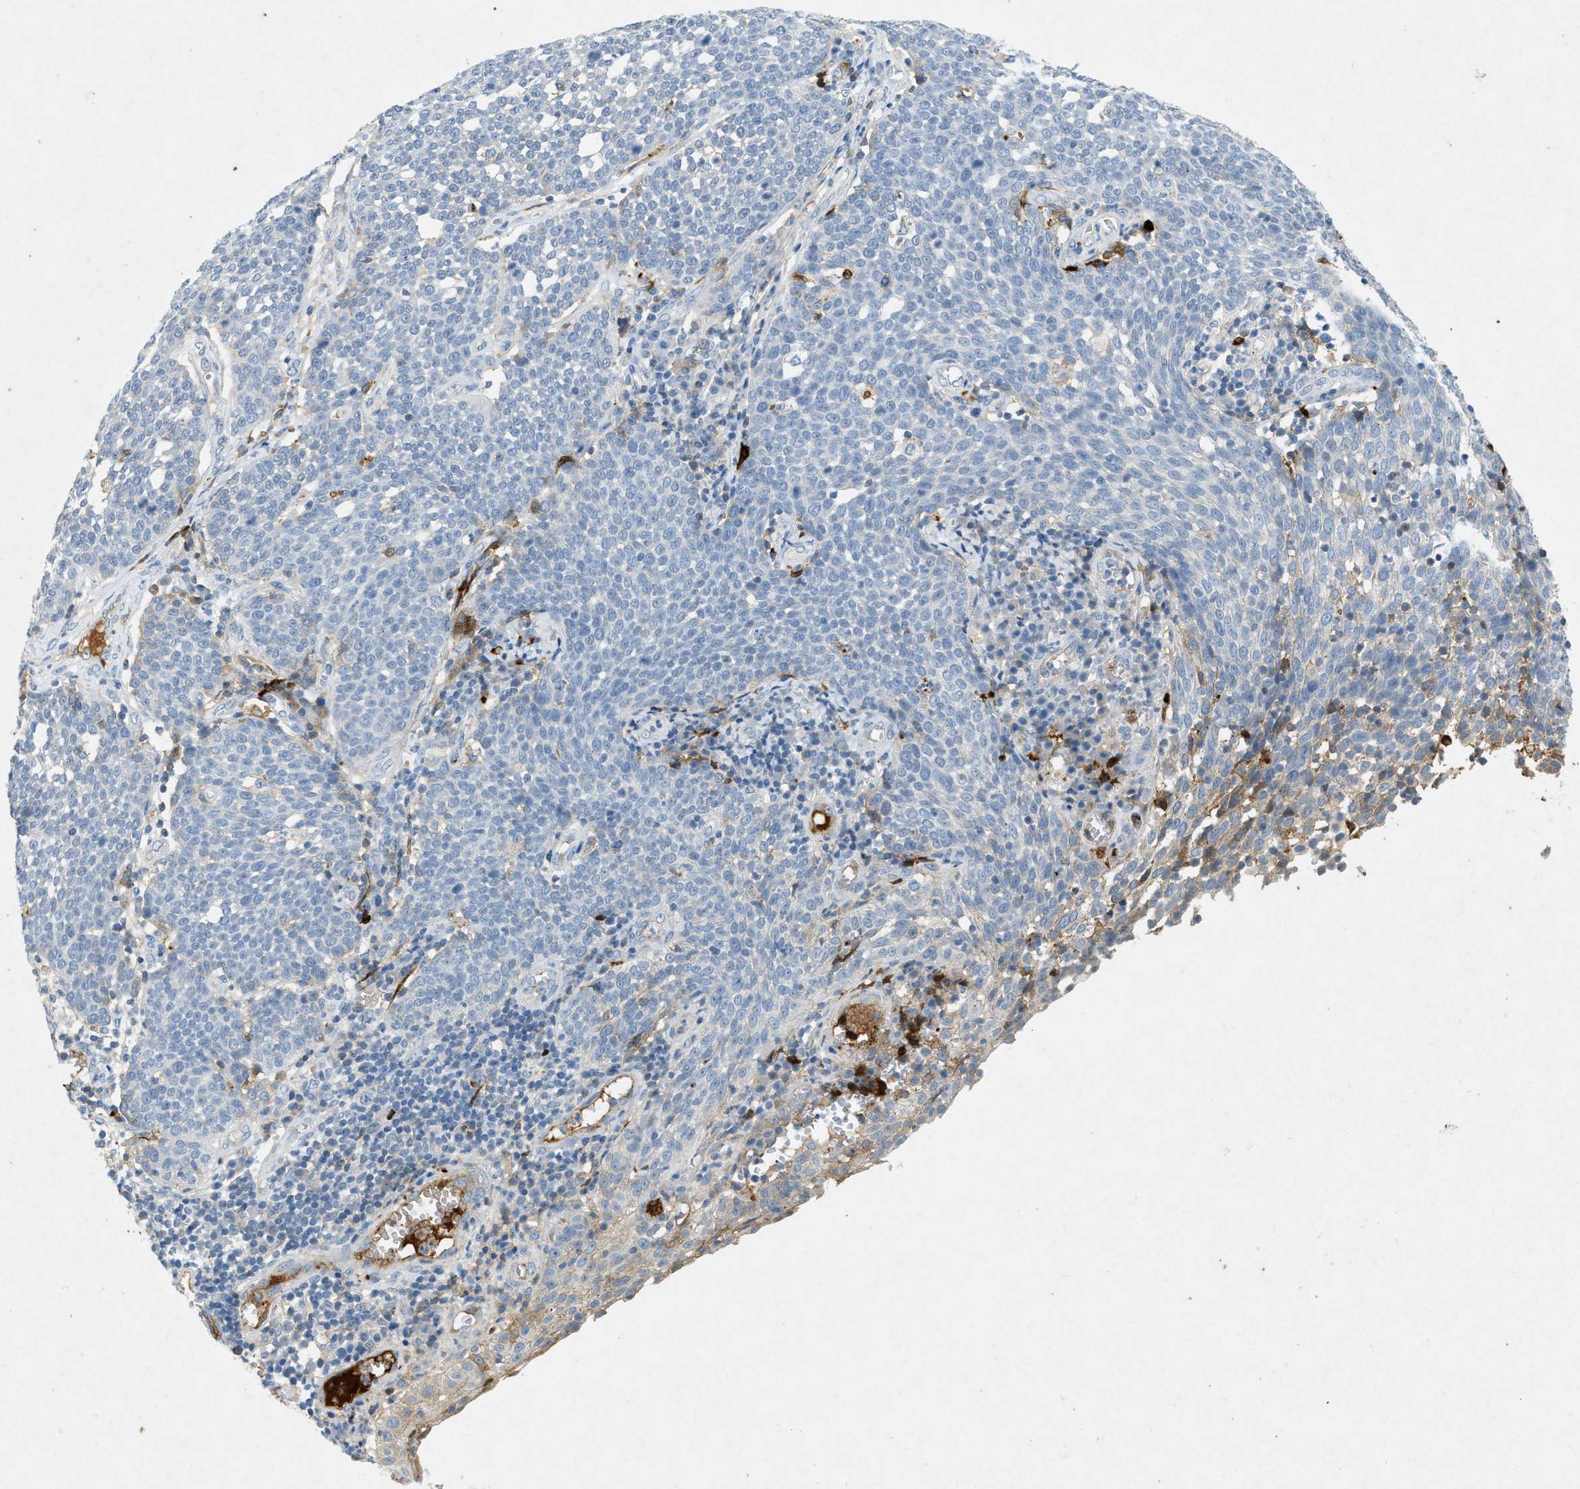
{"staining": {"intensity": "negative", "quantity": "none", "location": "none"}, "tissue": "cervical cancer", "cell_type": "Tumor cells", "image_type": "cancer", "snomed": [{"axis": "morphology", "description": "Squamous cell carcinoma, NOS"}, {"axis": "topography", "description": "Cervix"}], "caption": "Protein analysis of cervical cancer (squamous cell carcinoma) displays no significant expression in tumor cells.", "gene": "F2", "patient": {"sex": "female", "age": 34}}